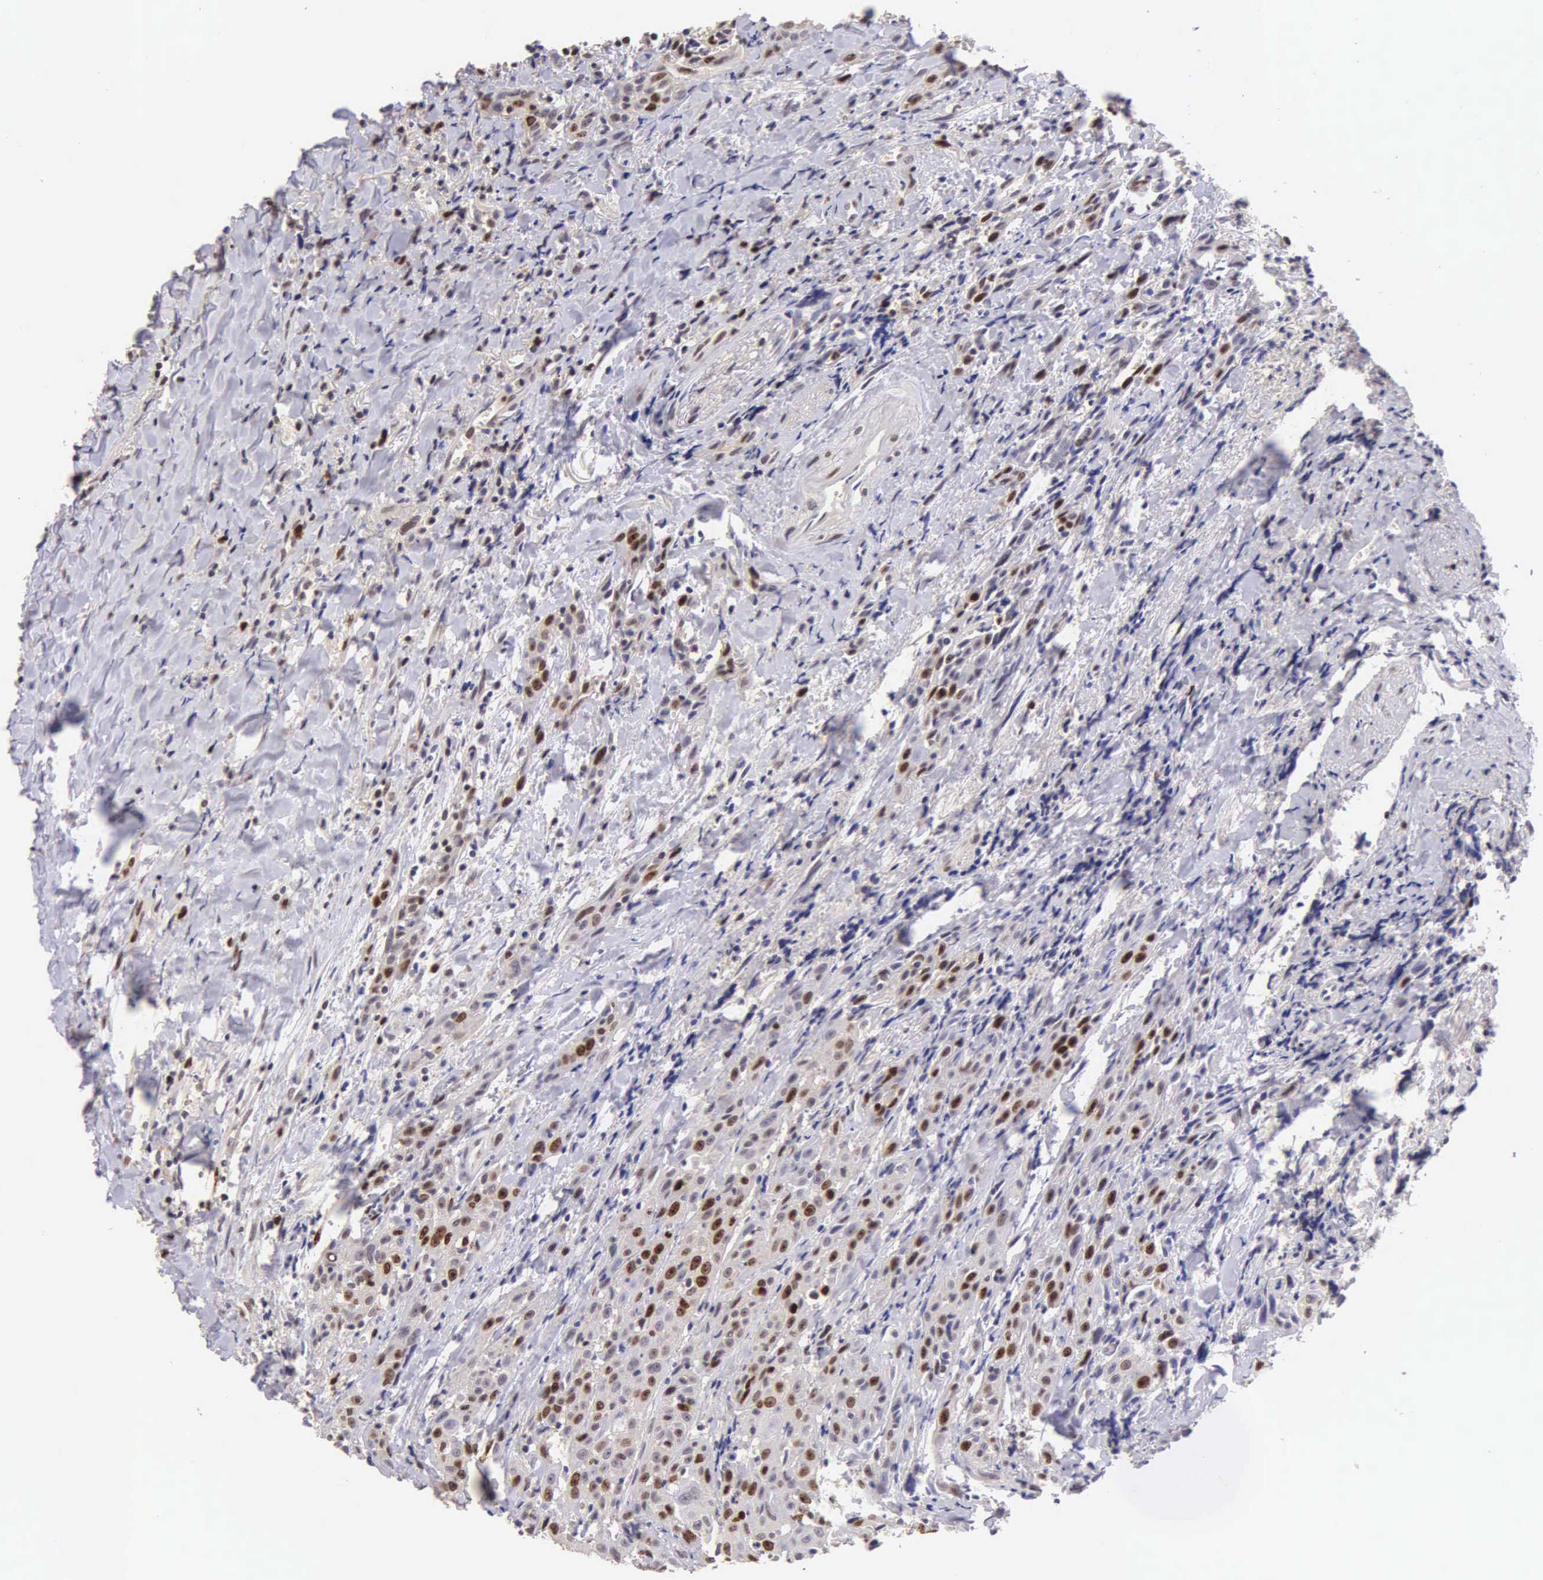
{"staining": {"intensity": "moderate", "quantity": ">75%", "location": "nuclear"}, "tissue": "head and neck cancer", "cell_type": "Tumor cells", "image_type": "cancer", "snomed": [{"axis": "morphology", "description": "Squamous cell carcinoma, NOS"}, {"axis": "topography", "description": "Oral tissue"}, {"axis": "topography", "description": "Head-Neck"}], "caption": "Protein expression analysis of human head and neck cancer reveals moderate nuclear positivity in about >75% of tumor cells.", "gene": "MKI67", "patient": {"sex": "female", "age": 82}}